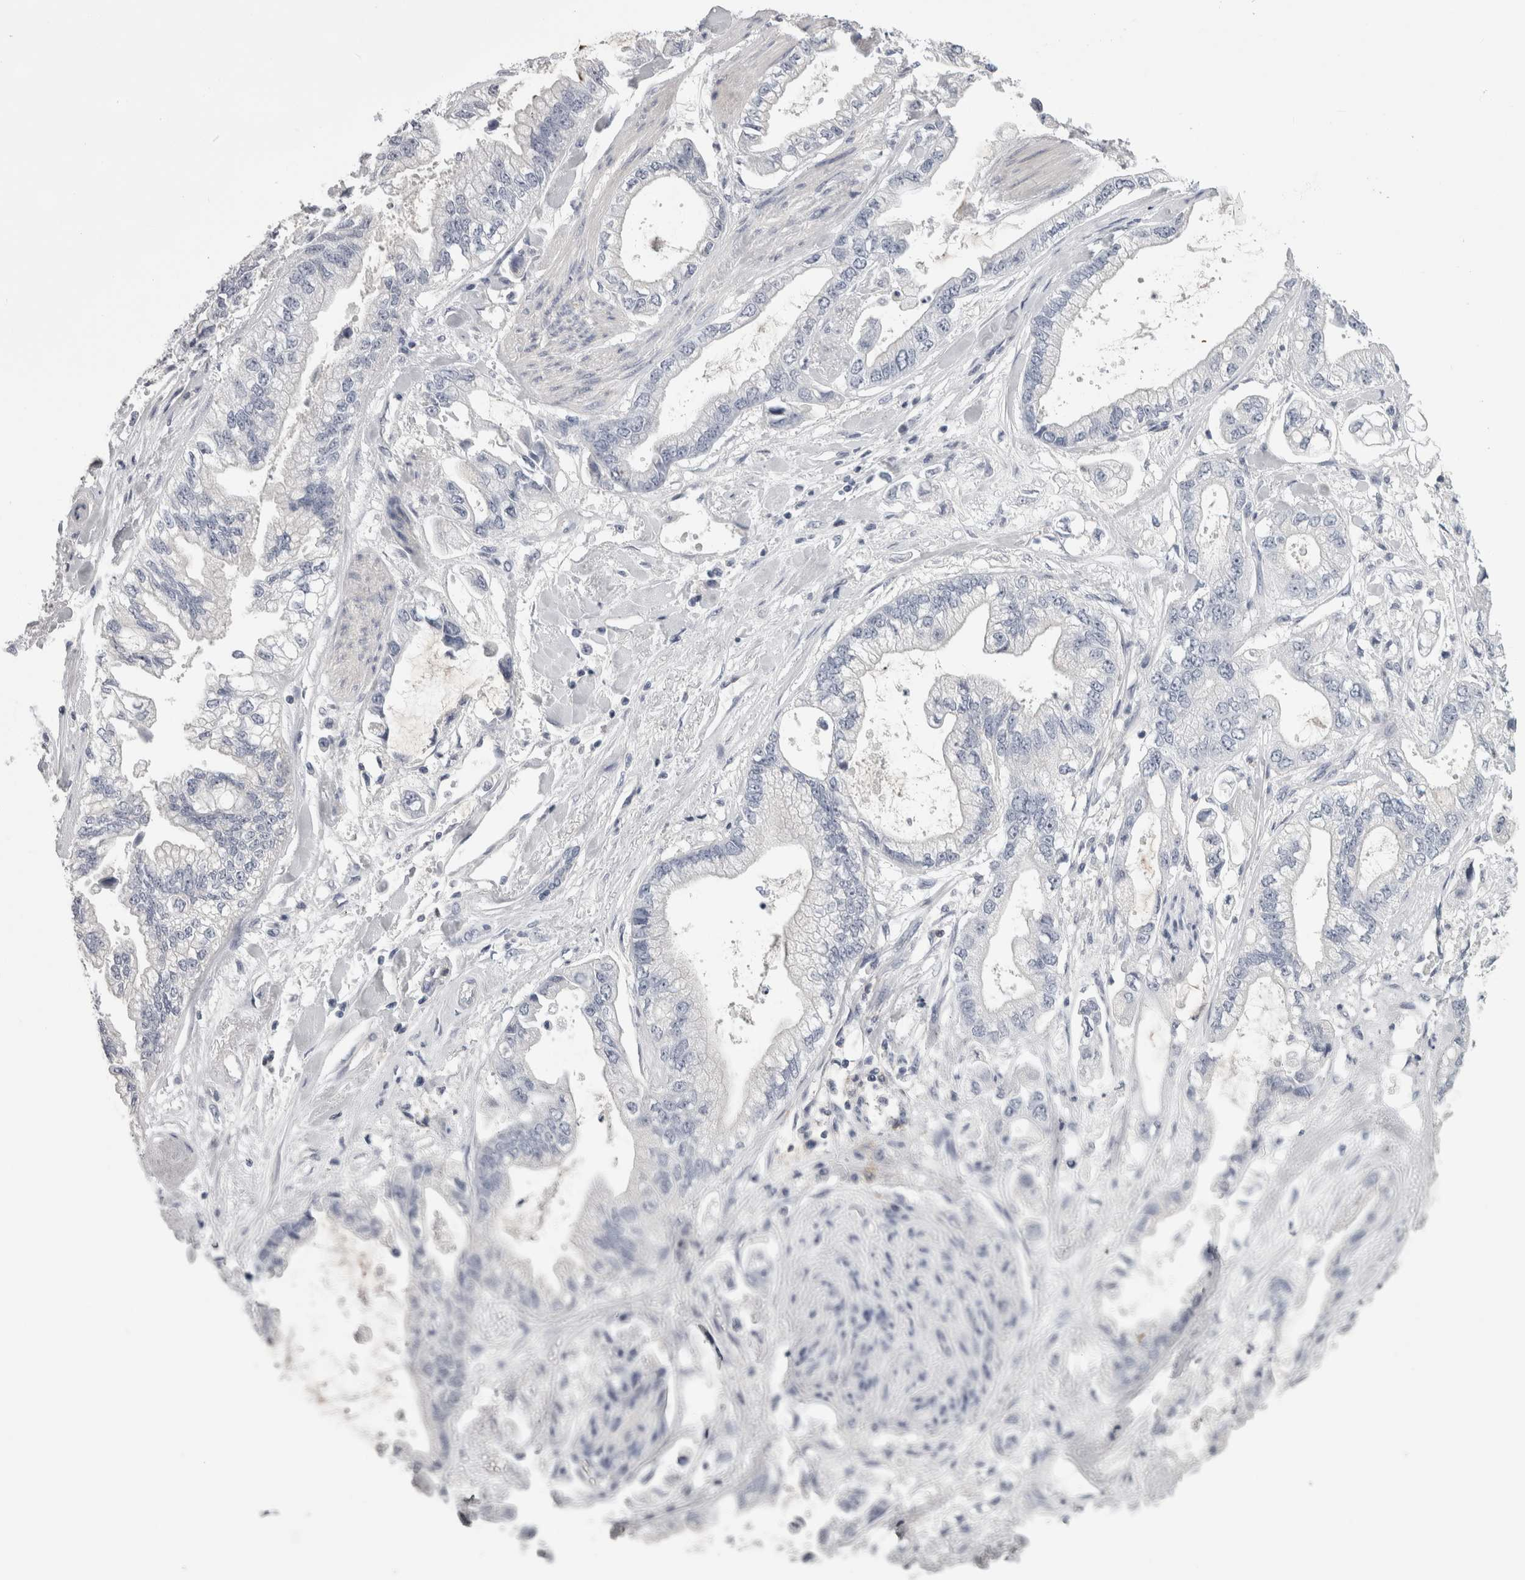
{"staining": {"intensity": "negative", "quantity": "none", "location": "none"}, "tissue": "stomach cancer", "cell_type": "Tumor cells", "image_type": "cancer", "snomed": [{"axis": "morphology", "description": "Normal tissue, NOS"}, {"axis": "morphology", "description": "Adenocarcinoma, NOS"}, {"axis": "topography", "description": "Stomach"}], "caption": "High power microscopy micrograph of an IHC image of stomach cancer, revealing no significant expression in tumor cells. Brightfield microscopy of IHC stained with DAB (brown) and hematoxylin (blue), captured at high magnification.", "gene": "AFMID", "patient": {"sex": "male", "age": 62}}